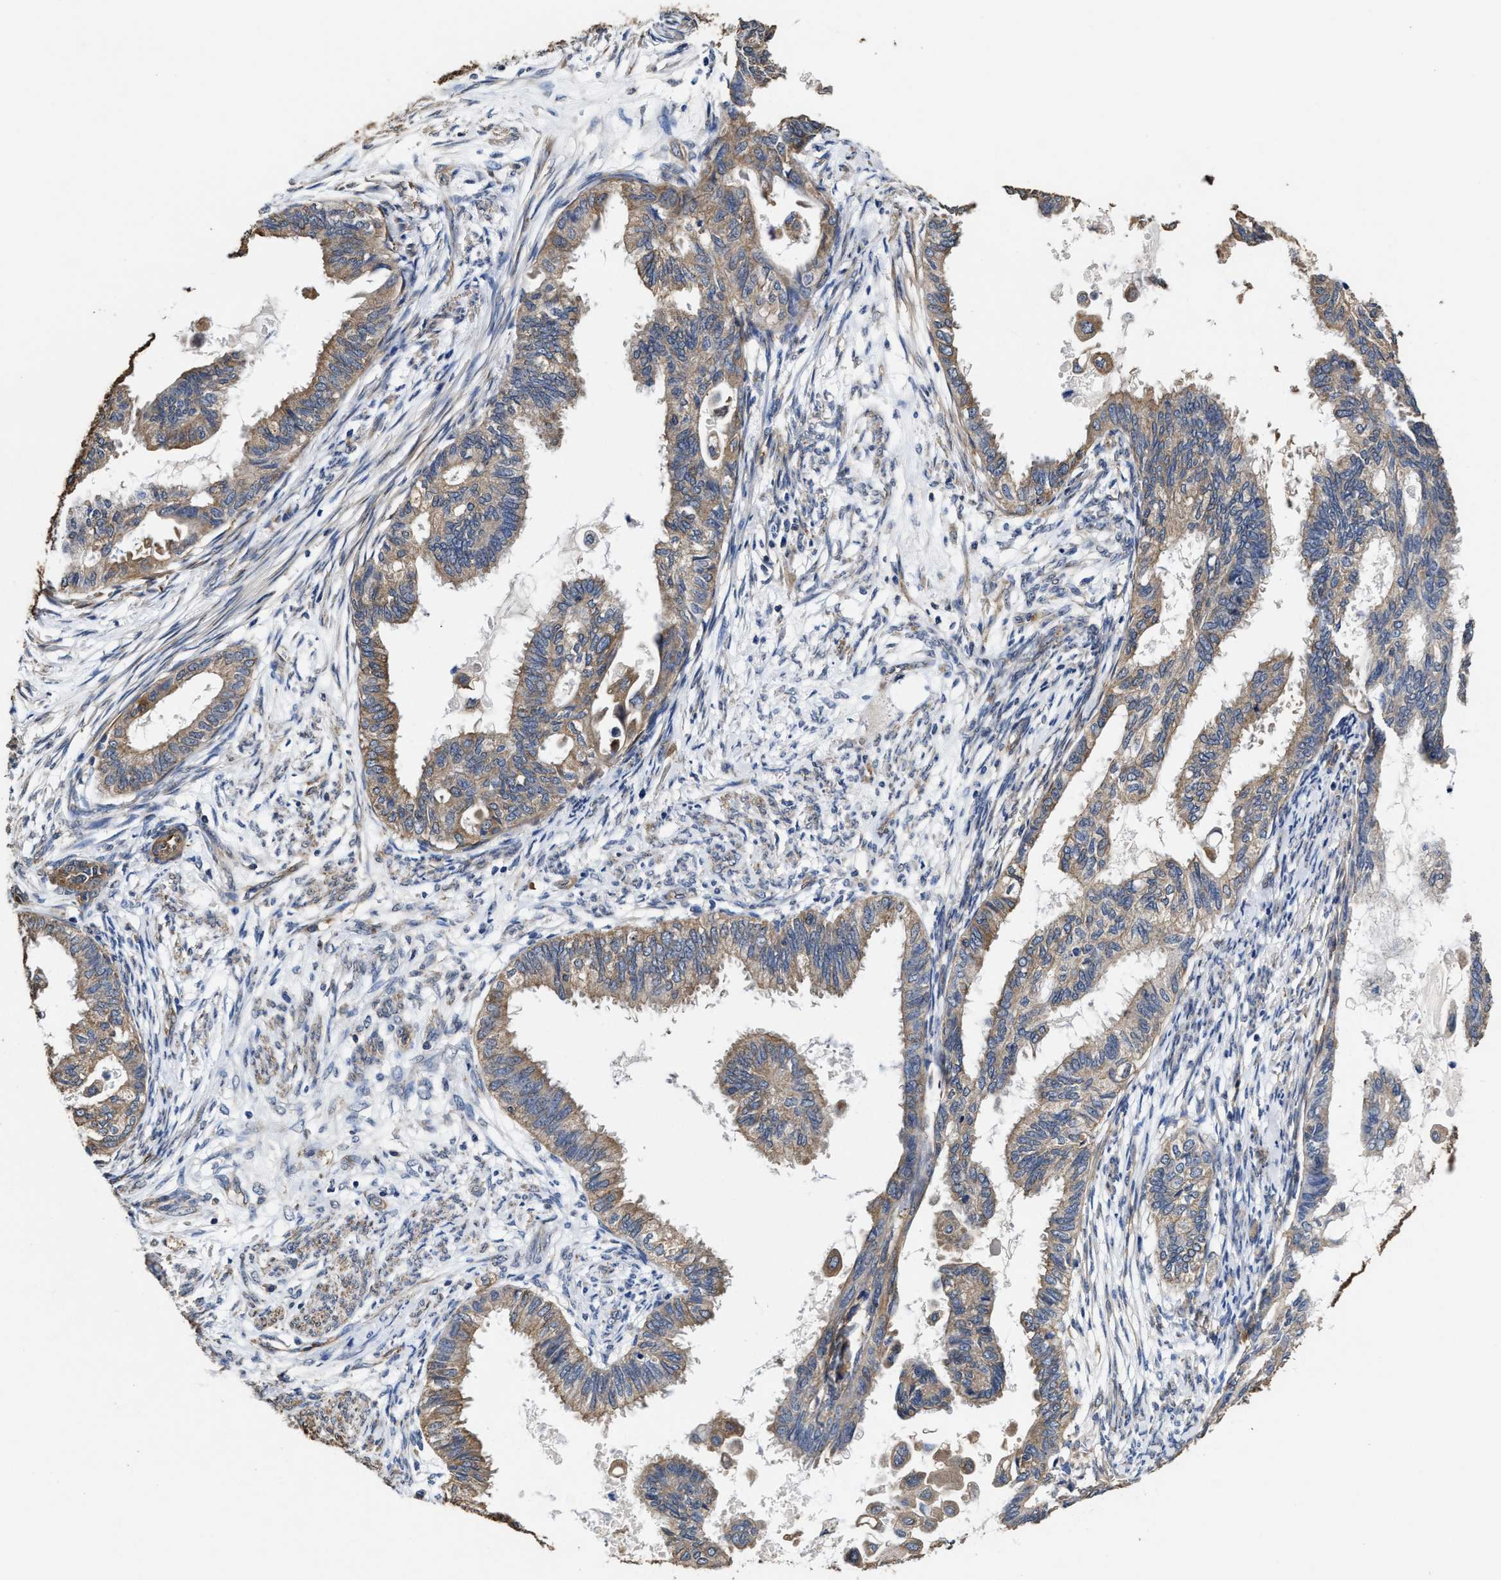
{"staining": {"intensity": "weak", "quantity": ">75%", "location": "cytoplasmic/membranous"}, "tissue": "cervical cancer", "cell_type": "Tumor cells", "image_type": "cancer", "snomed": [{"axis": "morphology", "description": "Normal tissue, NOS"}, {"axis": "morphology", "description": "Adenocarcinoma, NOS"}, {"axis": "topography", "description": "Cervix"}, {"axis": "topography", "description": "Endometrium"}], "caption": "This photomicrograph reveals cervical adenocarcinoma stained with immunohistochemistry (IHC) to label a protein in brown. The cytoplasmic/membranous of tumor cells show weak positivity for the protein. Nuclei are counter-stained blue.", "gene": "SFXN4", "patient": {"sex": "female", "age": 86}}